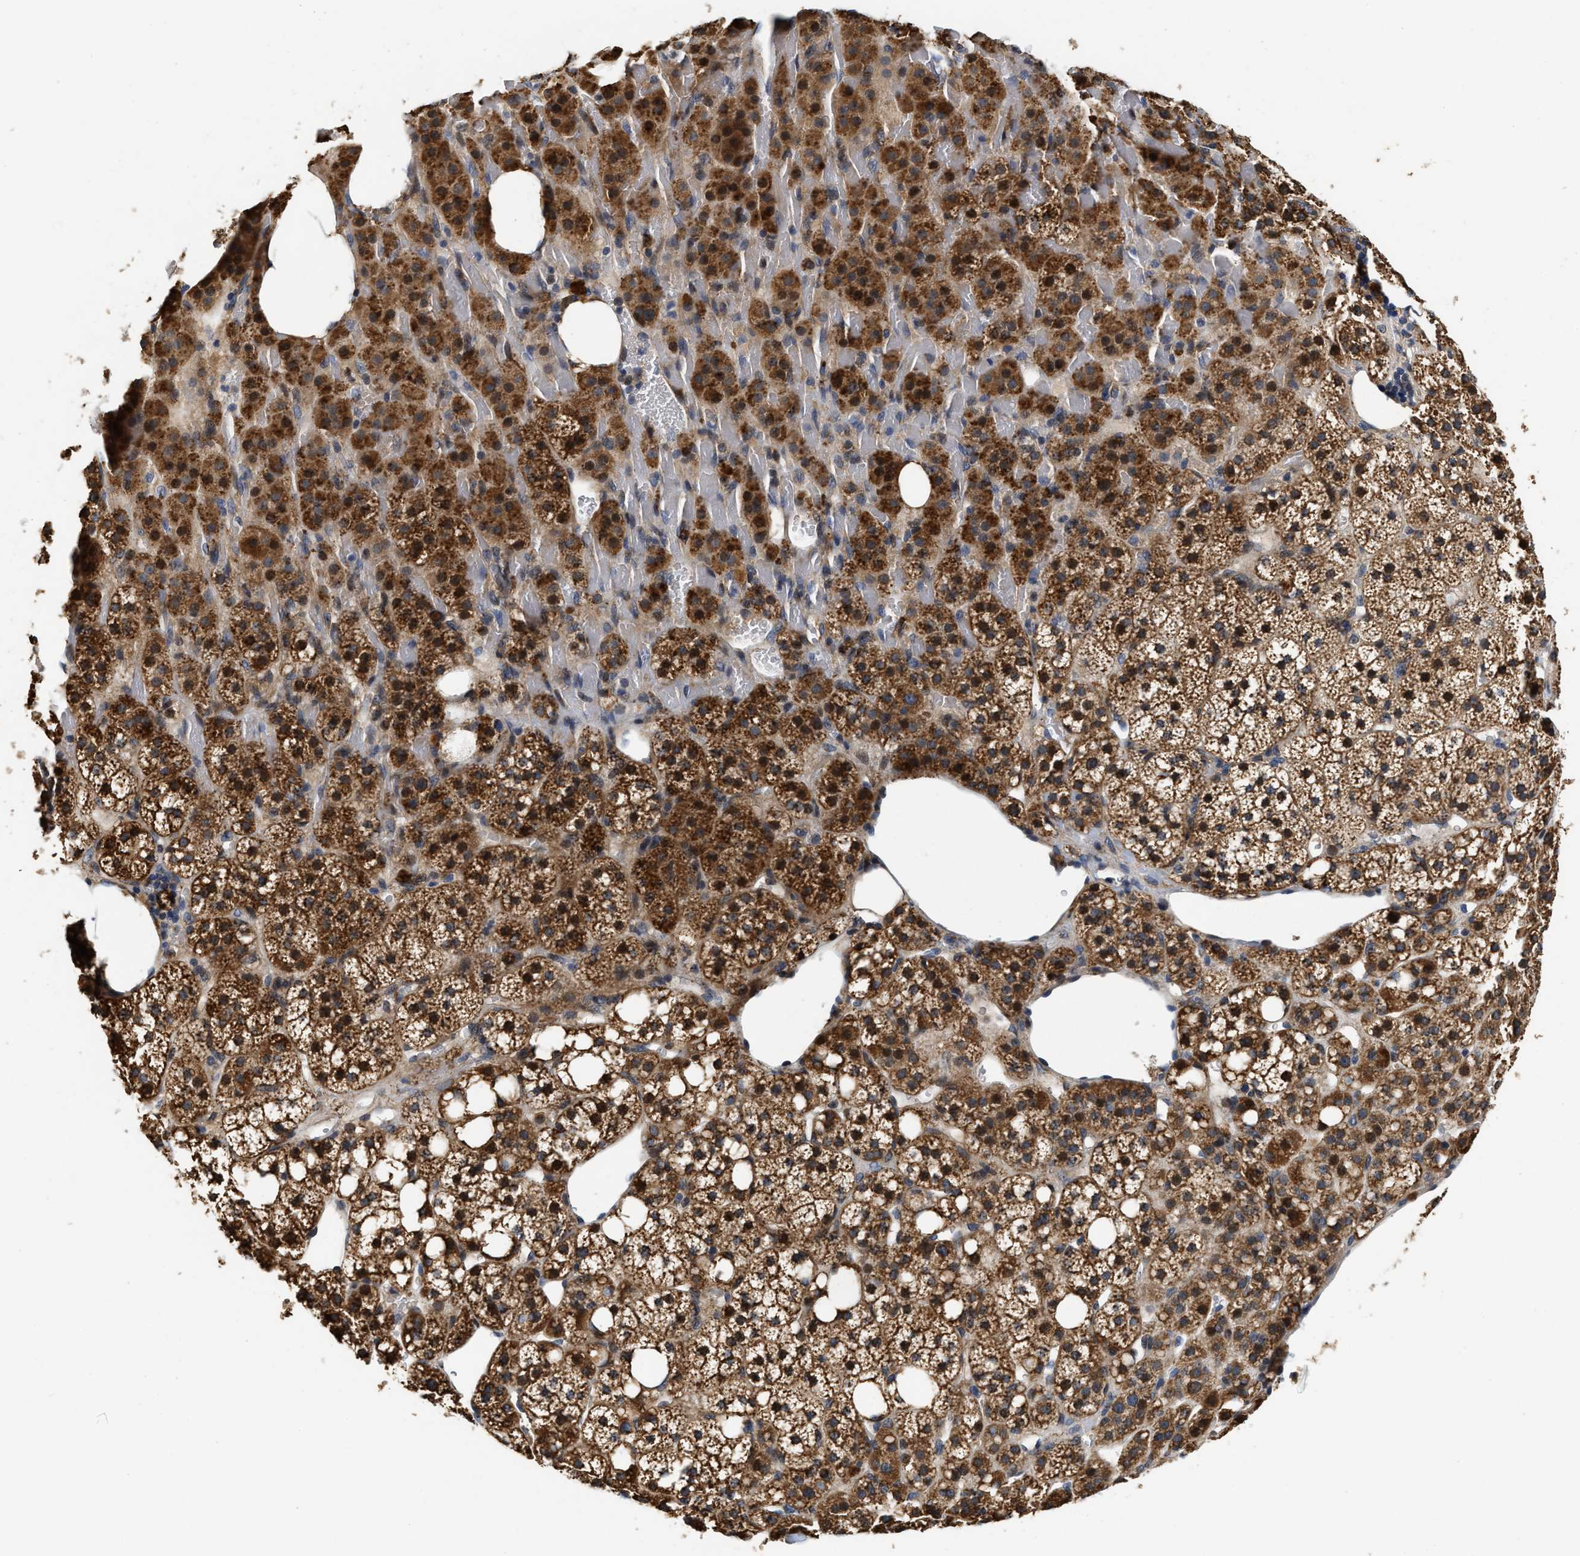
{"staining": {"intensity": "strong", "quantity": ">75%", "location": "cytoplasmic/membranous"}, "tissue": "adrenal gland", "cell_type": "Glandular cells", "image_type": "normal", "snomed": [{"axis": "morphology", "description": "Normal tissue, NOS"}, {"axis": "topography", "description": "Adrenal gland"}], "caption": "The immunohistochemical stain shows strong cytoplasmic/membranous staining in glandular cells of benign adrenal gland.", "gene": "SCYL2", "patient": {"sex": "female", "age": 59}}